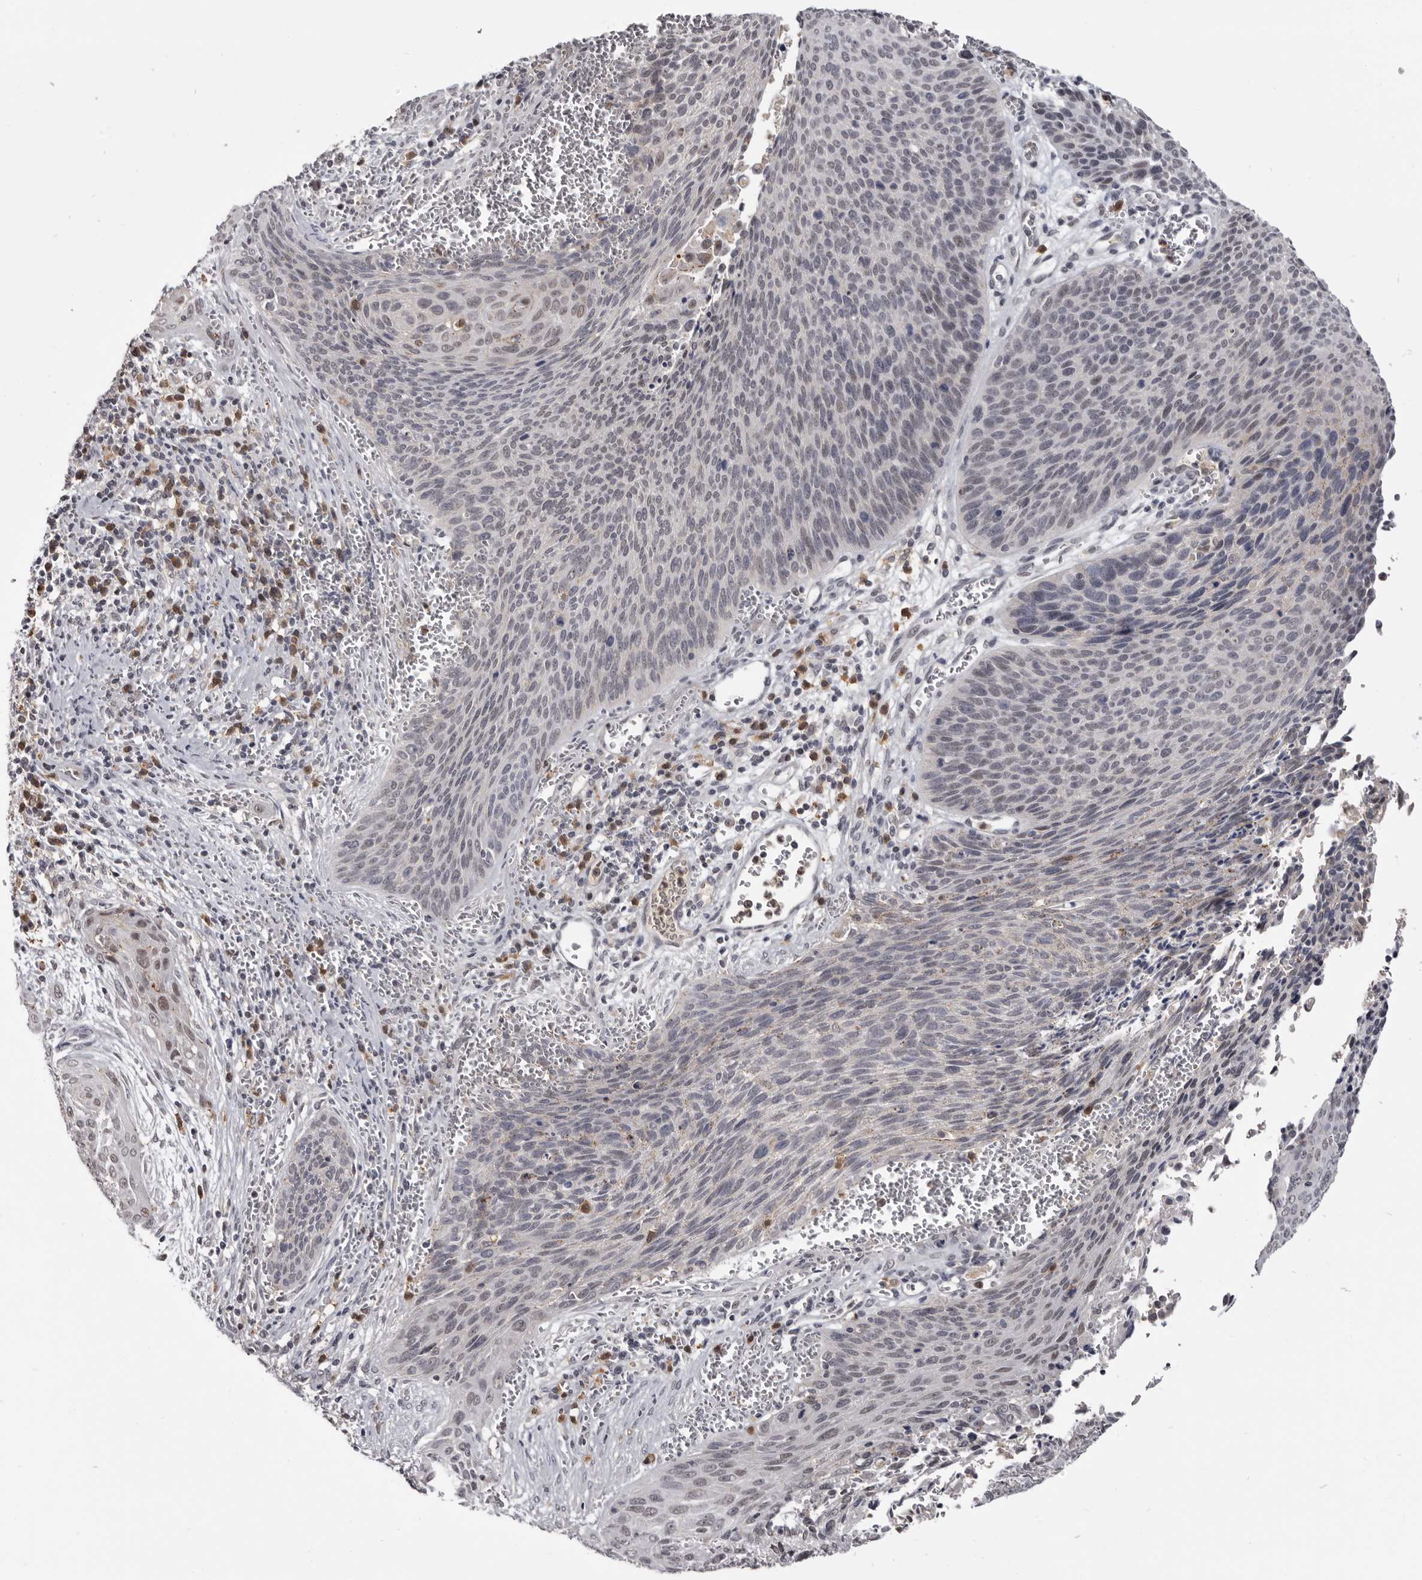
{"staining": {"intensity": "moderate", "quantity": "<25%", "location": "cytoplasmic/membranous"}, "tissue": "cervical cancer", "cell_type": "Tumor cells", "image_type": "cancer", "snomed": [{"axis": "morphology", "description": "Squamous cell carcinoma, NOS"}, {"axis": "topography", "description": "Cervix"}], "caption": "Cervical squamous cell carcinoma stained with a brown dye shows moderate cytoplasmic/membranous positive staining in about <25% of tumor cells.", "gene": "CGN", "patient": {"sex": "female", "age": 55}}